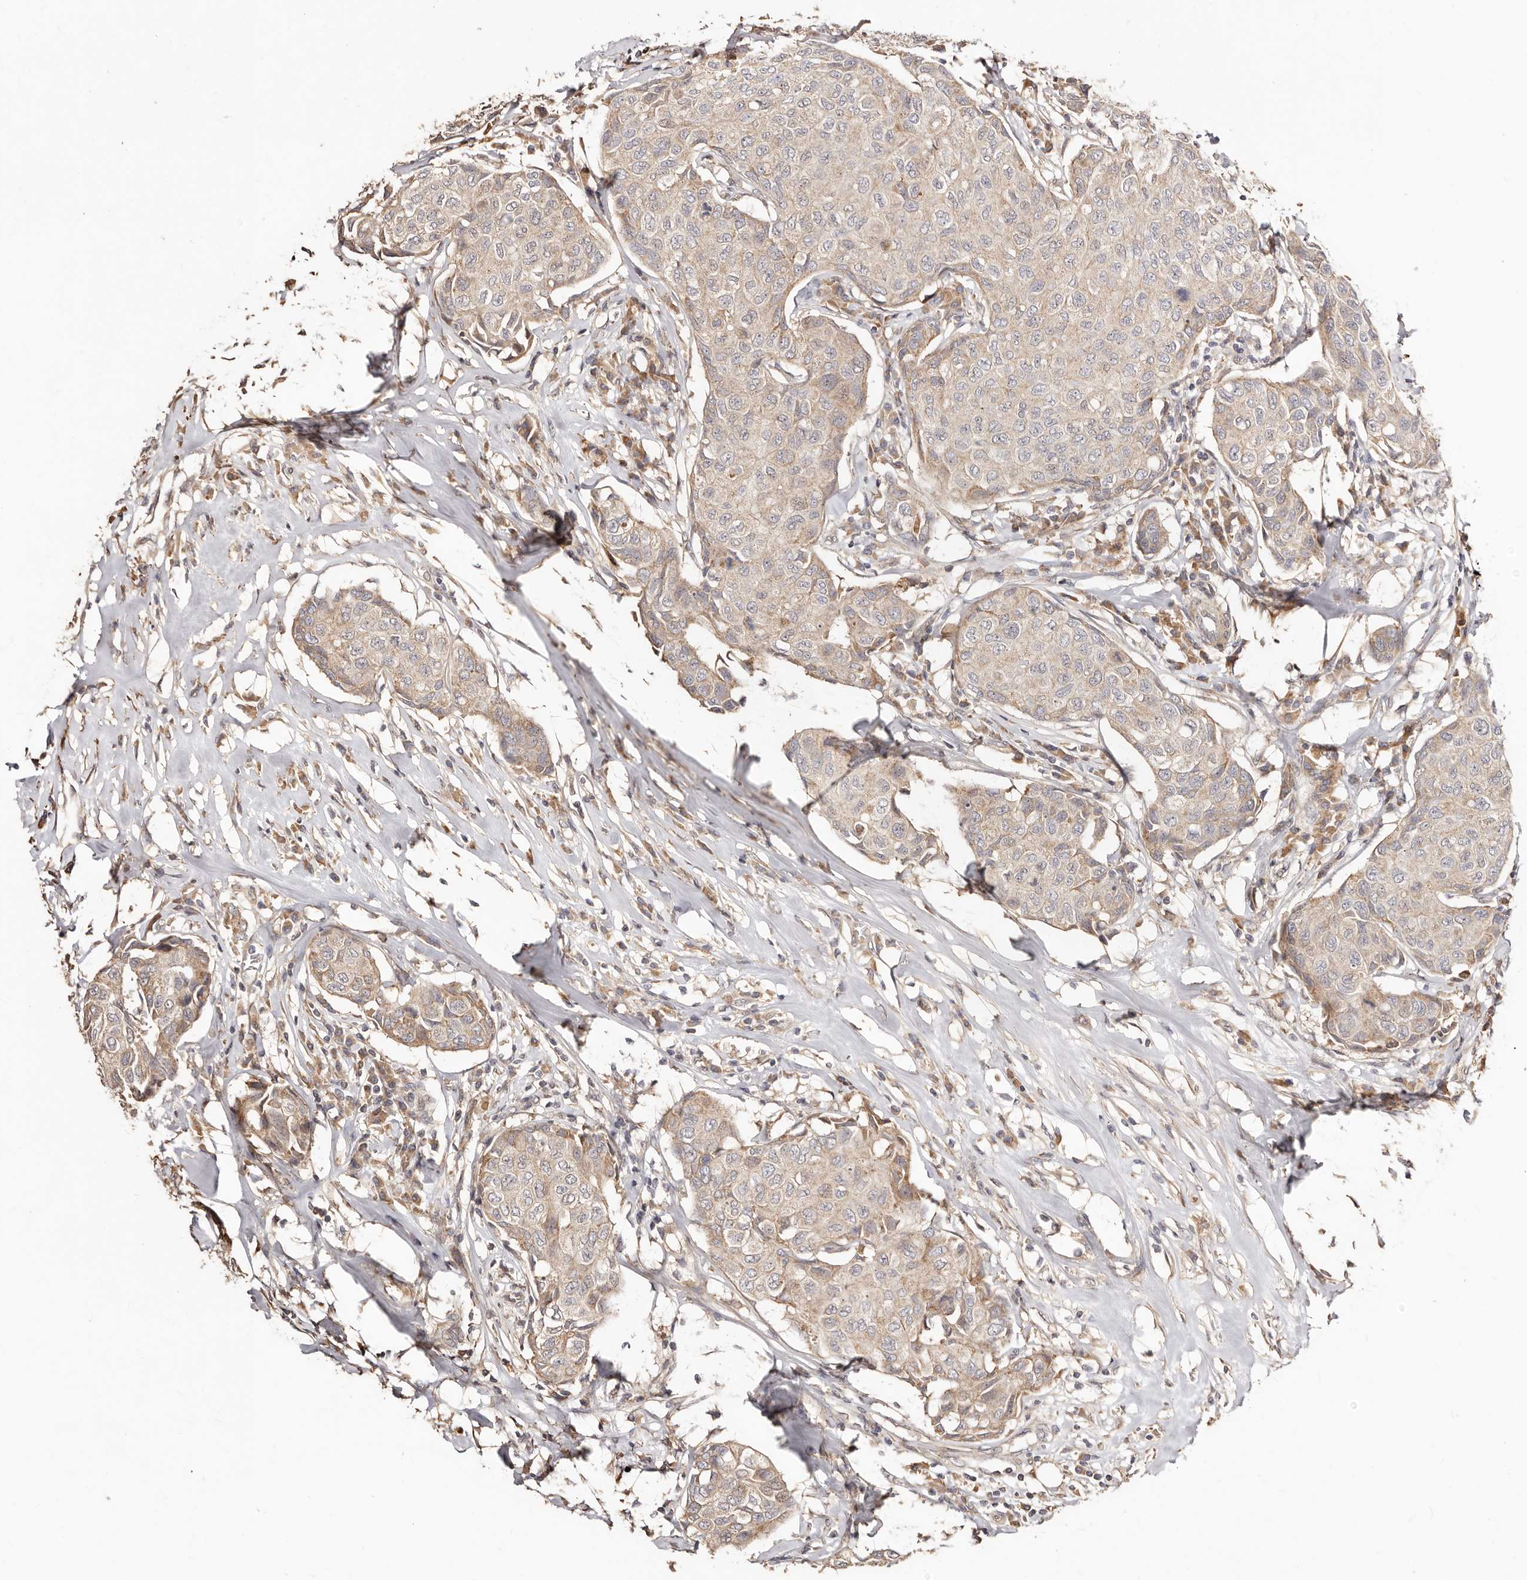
{"staining": {"intensity": "weak", "quantity": "25%-75%", "location": "cytoplasmic/membranous"}, "tissue": "breast cancer", "cell_type": "Tumor cells", "image_type": "cancer", "snomed": [{"axis": "morphology", "description": "Duct carcinoma"}, {"axis": "topography", "description": "Breast"}], "caption": "Immunohistochemistry staining of breast cancer, which reveals low levels of weak cytoplasmic/membranous positivity in about 25%-75% of tumor cells indicating weak cytoplasmic/membranous protein expression. The staining was performed using DAB (brown) for protein detection and nuclei were counterstained in hematoxylin (blue).", "gene": "APOL6", "patient": {"sex": "female", "age": 80}}